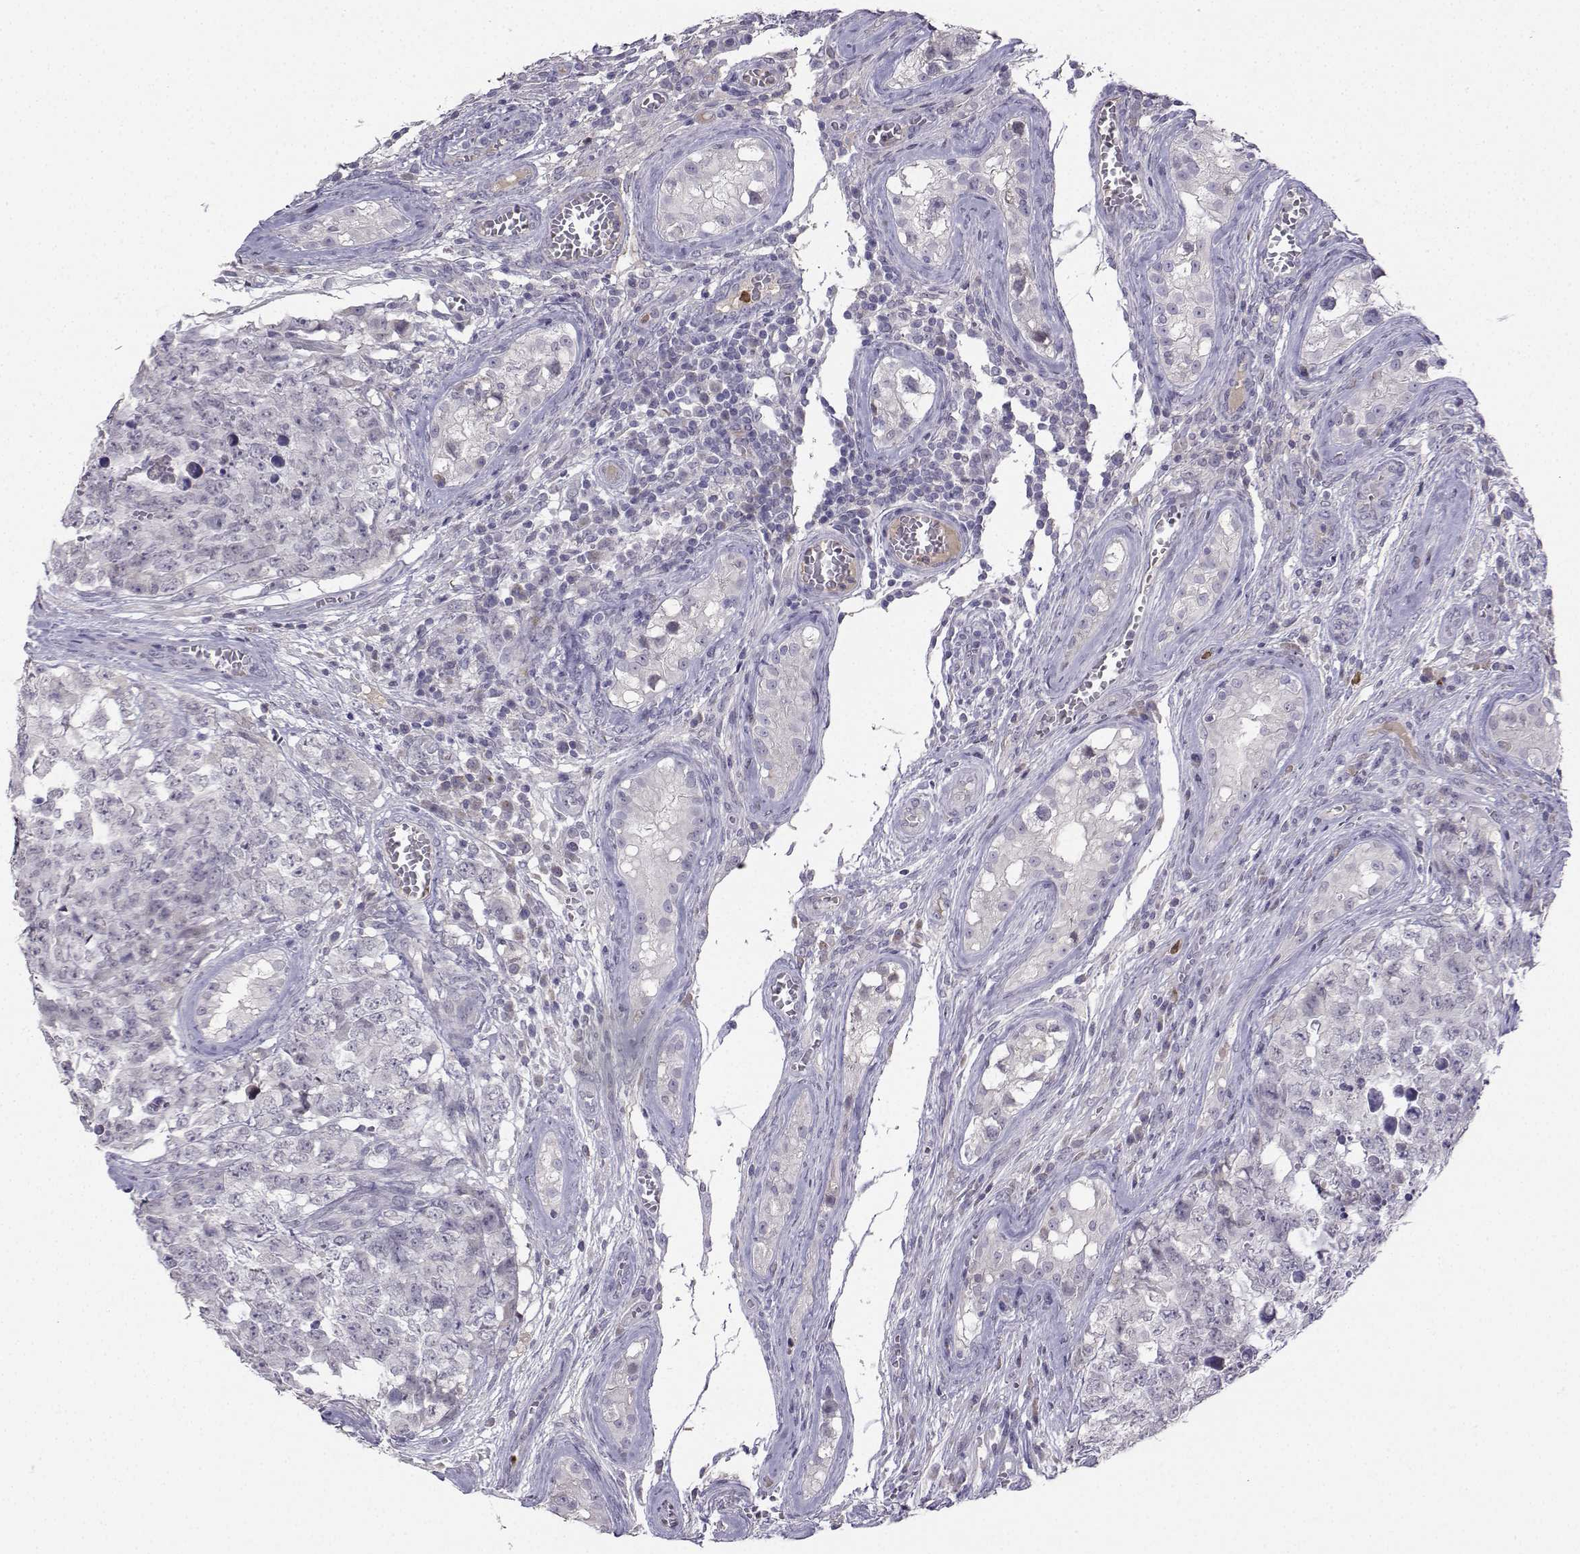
{"staining": {"intensity": "negative", "quantity": "none", "location": "none"}, "tissue": "testis cancer", "cell_type": "Tumor cells", "image_type": "cancer", "snomed": [{"axis": "morphology", "description": "Carcinoma, Embryonal, NOS"}, {"axis": "topography", "description": "Testis"}], "caption": "A photomicrograph of testis cancer (embryonal carcinoma) stained for a protein exhibits no brown staining in tumor cells.", "gene": "CALY", "patient": {"sex": "male", "age": 23}}